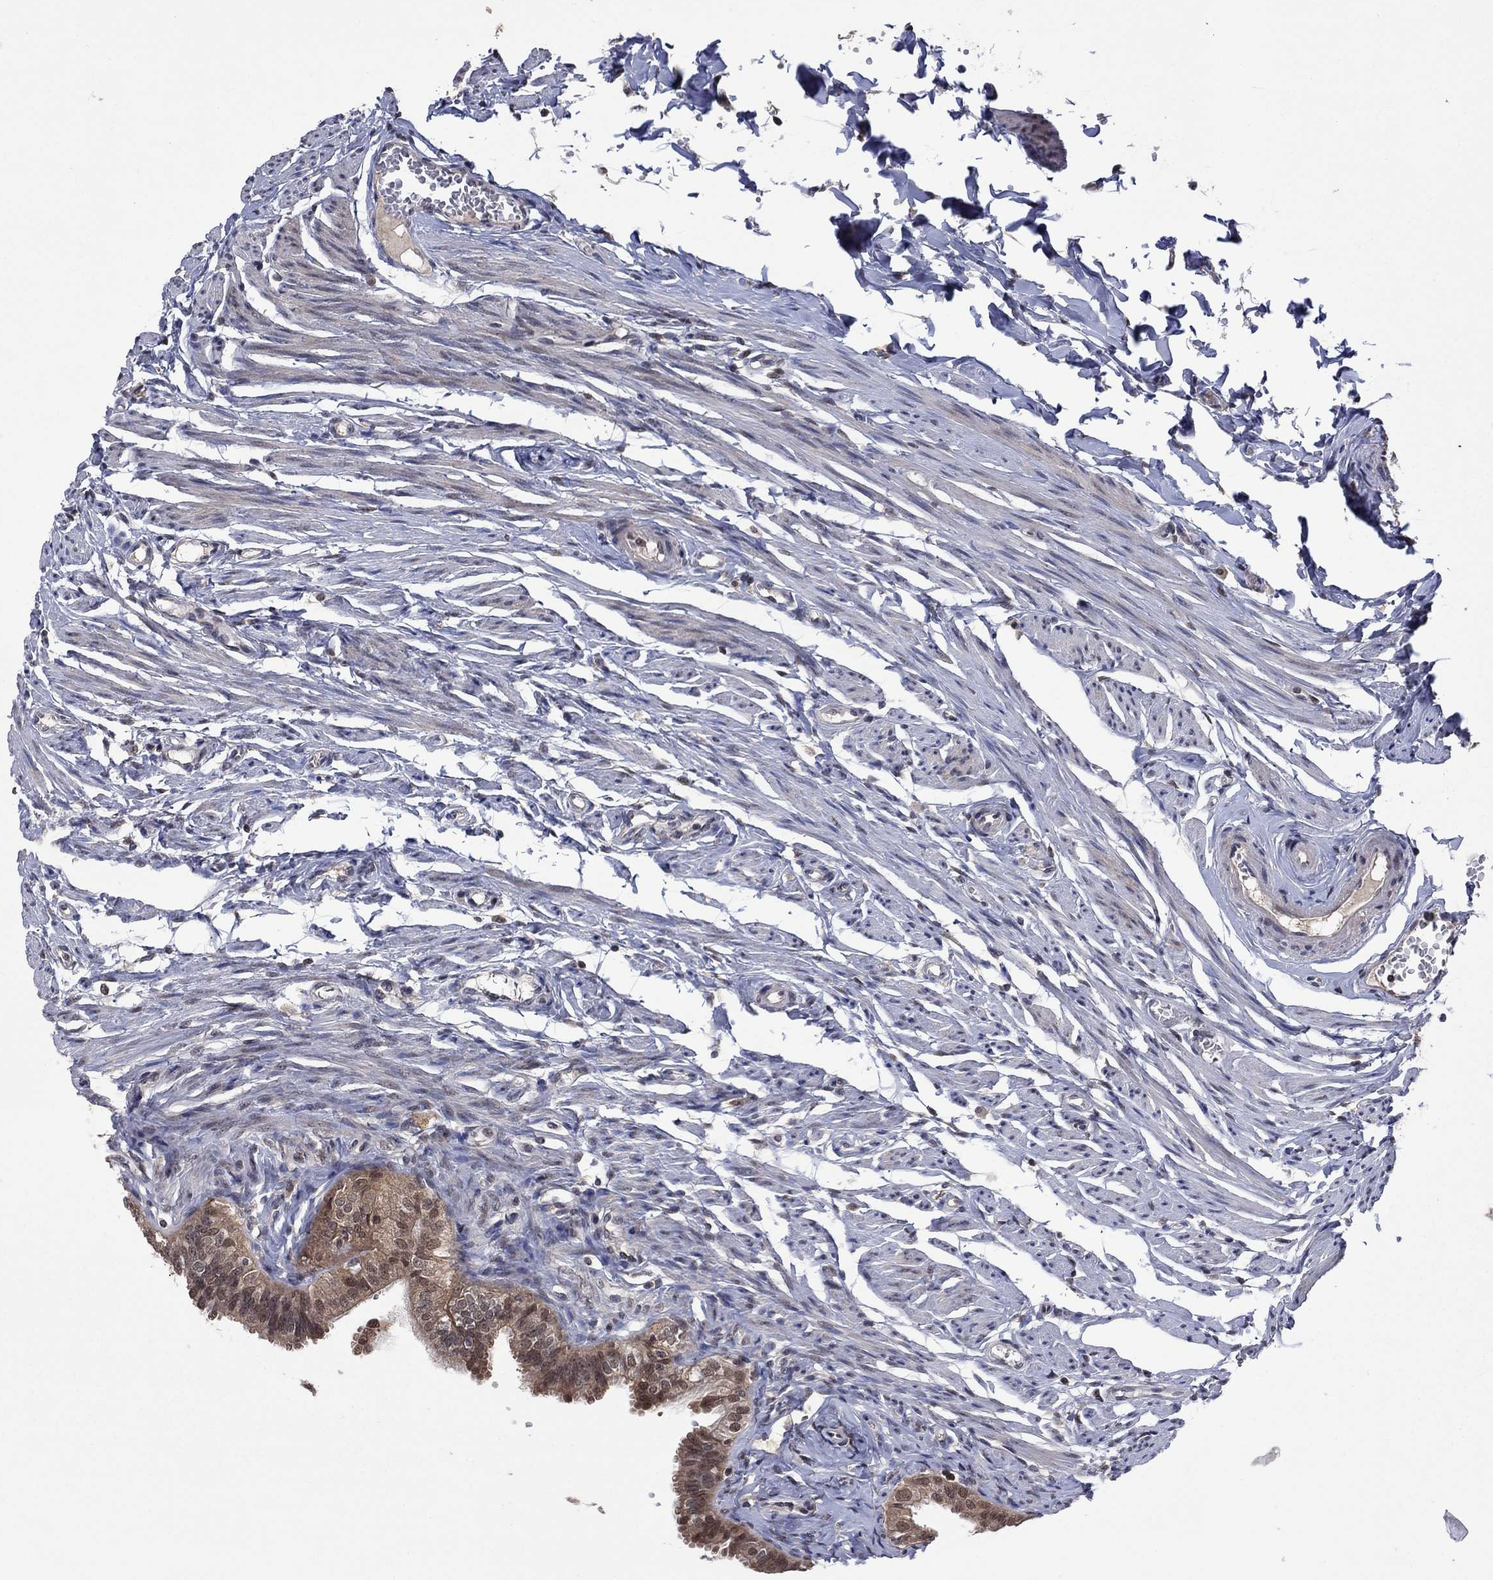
{"staining": {"intensity": "moderate", "quantity": ">75%", "location": "cytoplasmic/membranous"}, "tissue": "fallopian tube", "cell_type": "Glandular cells", "image_type": "normal", "snomed": [{"axis": "morphology", "description": "Normal tissue, NOS"}, {"axis": "topography", "description": "Fallopian tube"}], "caption": "Protein expression analysis of unremarkable human fallopian tube reveals moderate cytoplasmic/membranous positivity in approximately >75% of glandular cells.", "gene": "IAH1", "patient": {"sex": "female", "age": 54}}